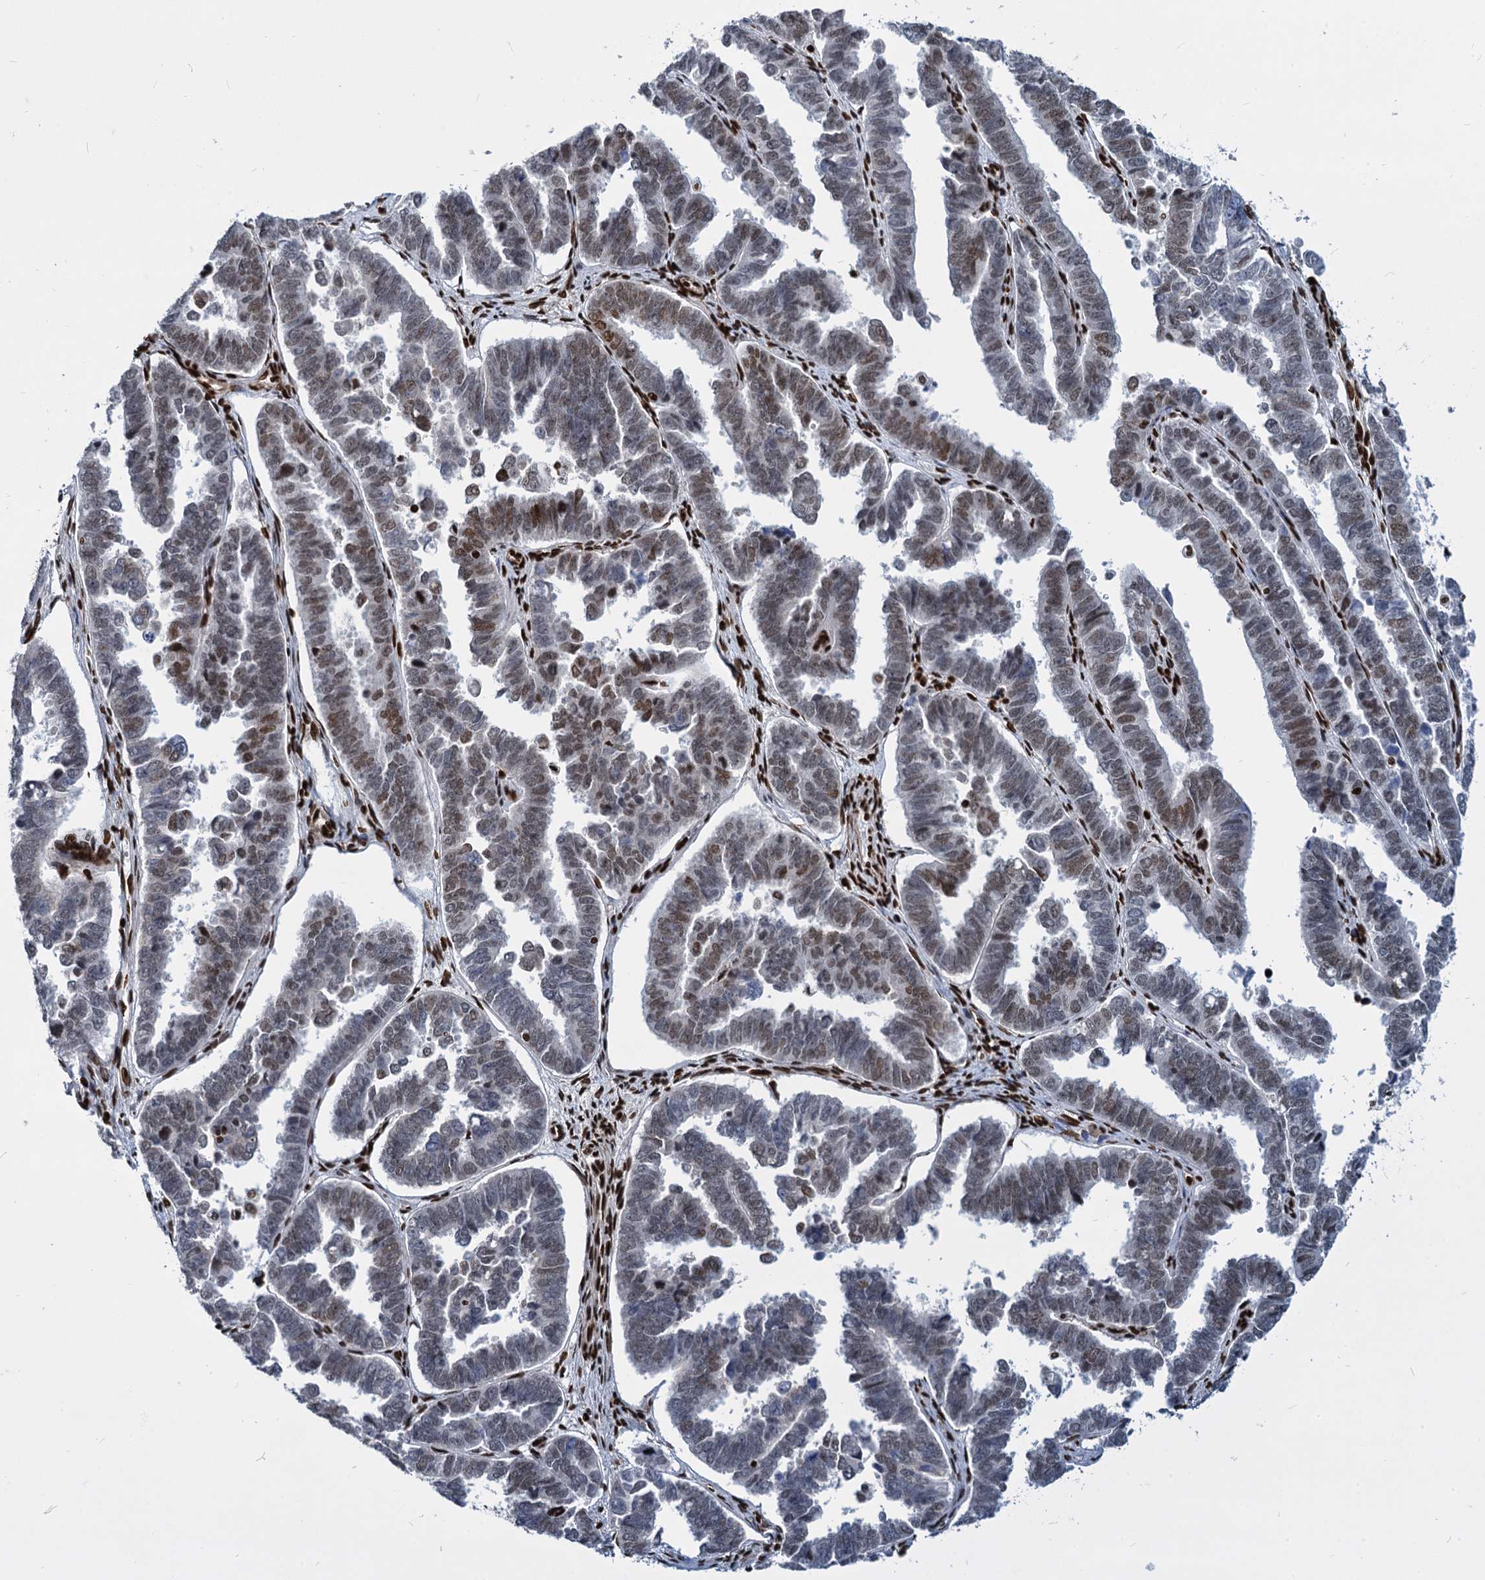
{"staining": {"intensity": "moderate", "quantity": "25%-75%", "location": "nuclear"}, "tissue": "endometrial cancer", "cell_type": "Tumor cells", "image_type": "cancer", "snomed": [{"axis": "morphology", "description": "Adenocarcinoma, NOS"}, {"axis": "topography", "description": "Endometrium"}], "caption": "A brown stain shows moderate nuclear expression of a protein in endometrial cancer tumor cells.", "gene": "MECP2", "patient": {"sex": "female", "age": 75}}